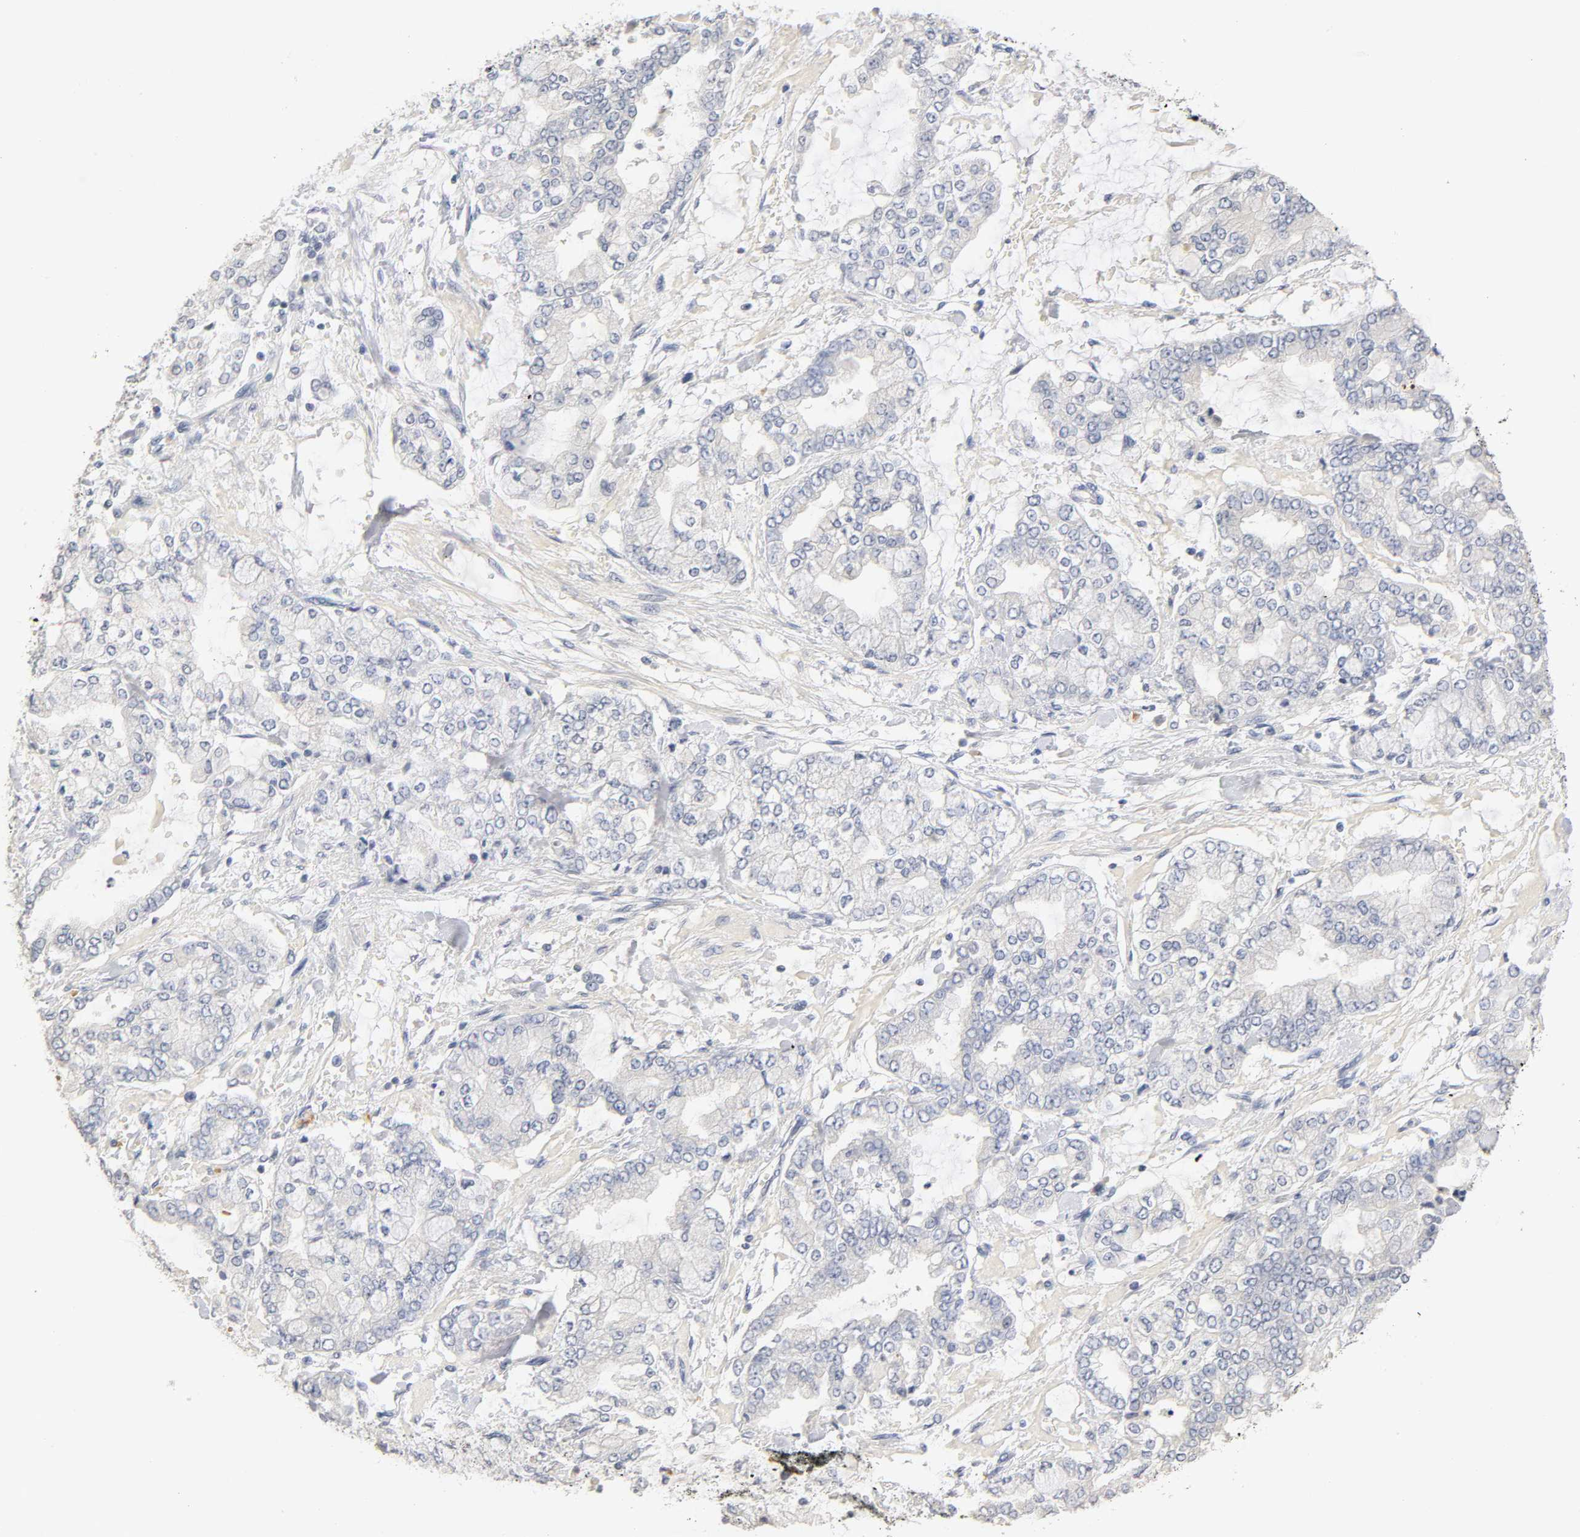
{"staining": {"intensity": "negative", "quantity": "none", "location": "none"}, "tissue": "stomach cancer", "cell_type": "Tumor cells", "image_type": "cancer", "snomed": [{"axis": "morphology", "description": "Normal tissue, NOS"}, {"axis": "morphology", "description": "Adenocarcinoma, NOS"}, {"axis": "topography", "description": "Stomach, upper"}, {"axis": "topography", "description": "Stomach"}], "caption": "A photomicrograph of stomach adenocarcinoma stained for a protein reveals no brown staining in tumor cells.", "gene": "OVOL1", "patient": {"sex": "male", "age": 76}}